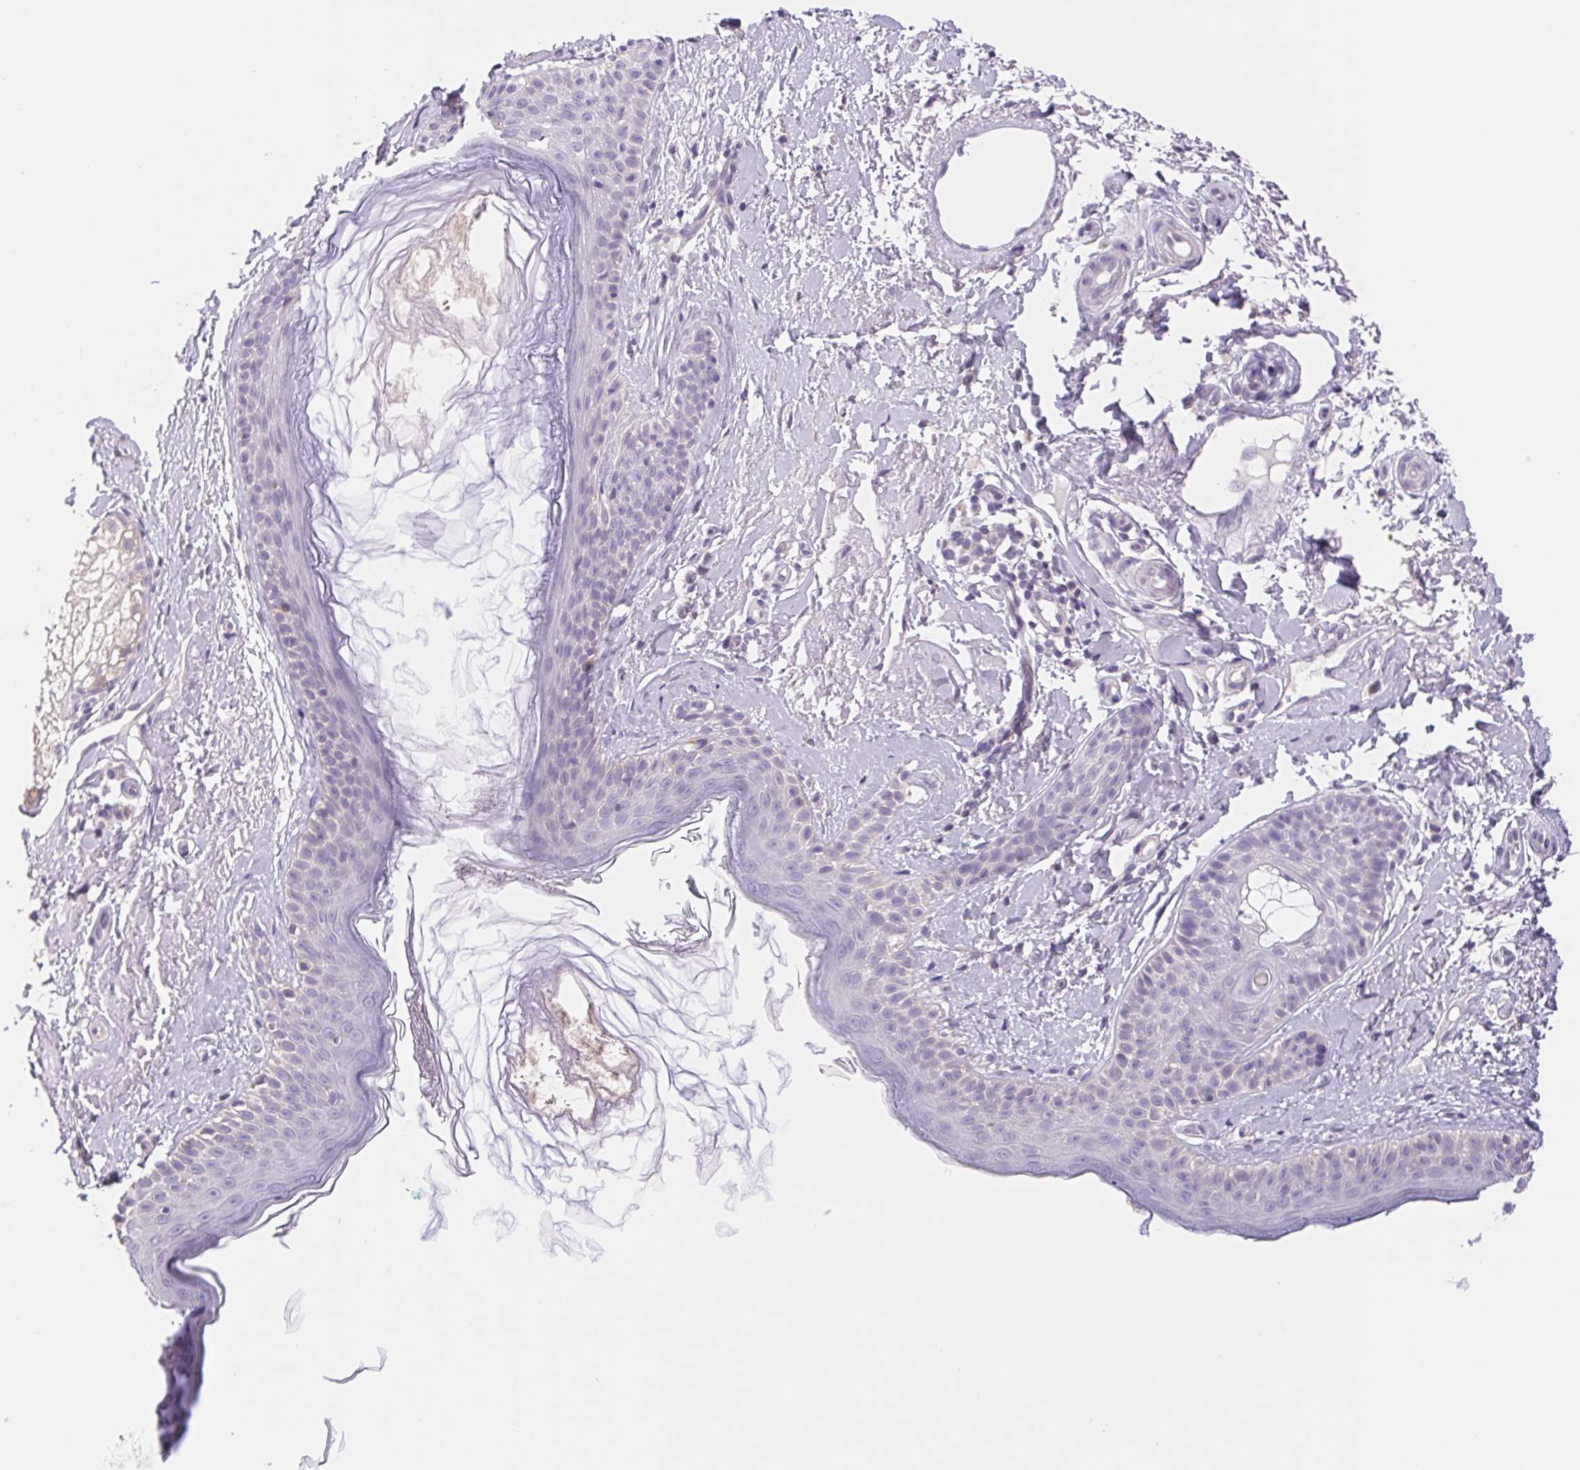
{"staining": {"intensity": "negative", "quantity": "none", "location": "none"}, "tissue": "skin", "cell_type": "Fibroblasts", "image_type": "normal", "snomed": [{"axis": "morphology", "description": "Normal tissue, NOS"}, {"axis": "topography", "description": "Skin"}], "caption": "The histopathology image reveals no significant staining in fibroblasts of skin.", "gene": "FKBP6", "patient": {"sex": "male", "age": 73}}